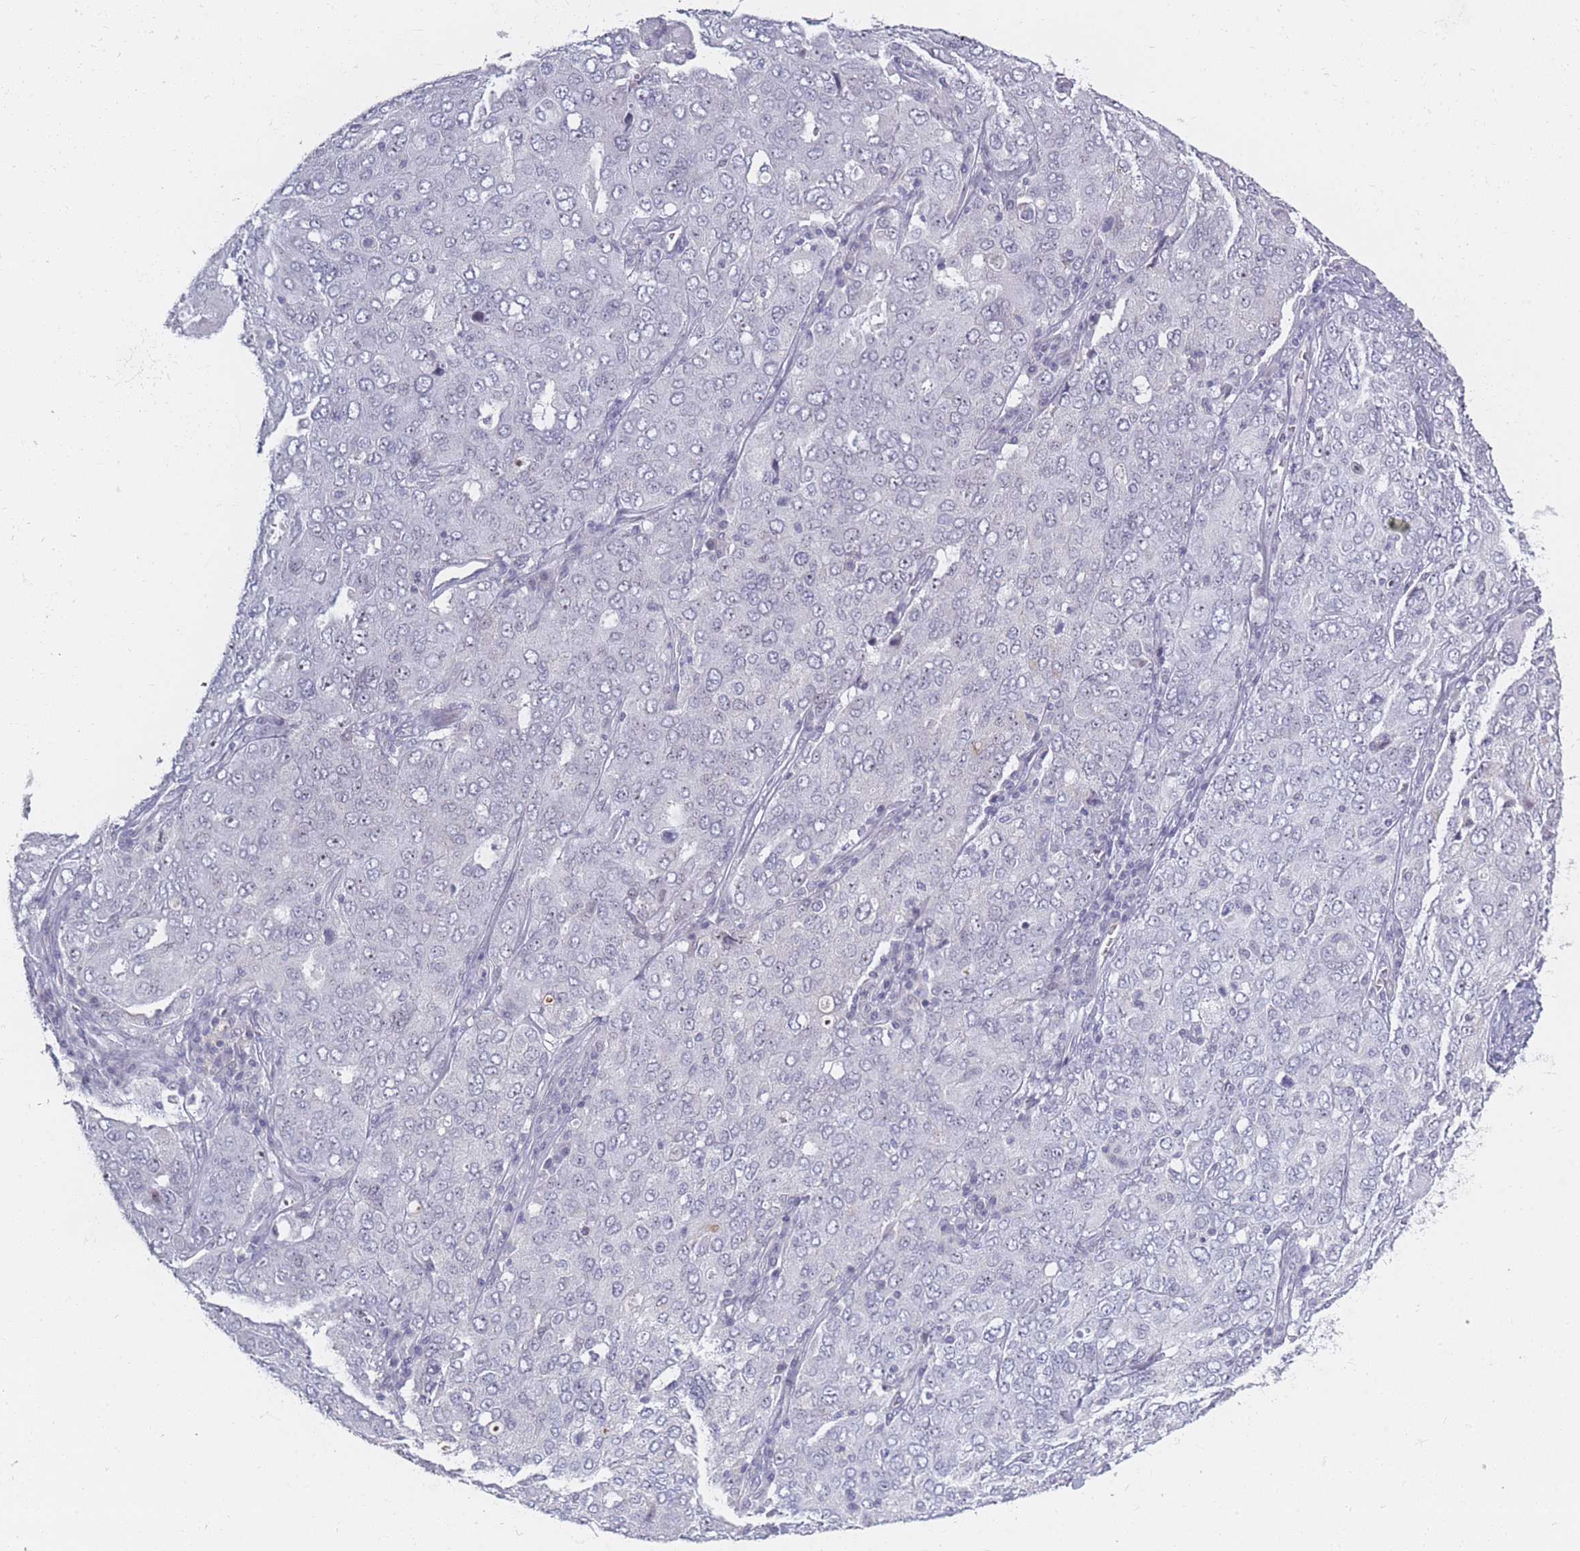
{"staining": {"intensity": "negative", "quantity": "none", "location": "none"}, "tissue": "ovarian cancer", "cell_type": "Tumor cells", "image_type": "cancer", "snomed": [{"axis": "morphology", "description": "Carcinoma, endometroid"}, {"axis": "topography", "description": "Ovary"}], "caption": "A high-resolution photomicrograph shows immunohistochemistry (IHC) staining of ovarian cancer (endometroid carcinoma), which demonstrates no significant staining in tumor cells.", "gene": "ROS1", "patient": {"sex": "female", "age": 62}}